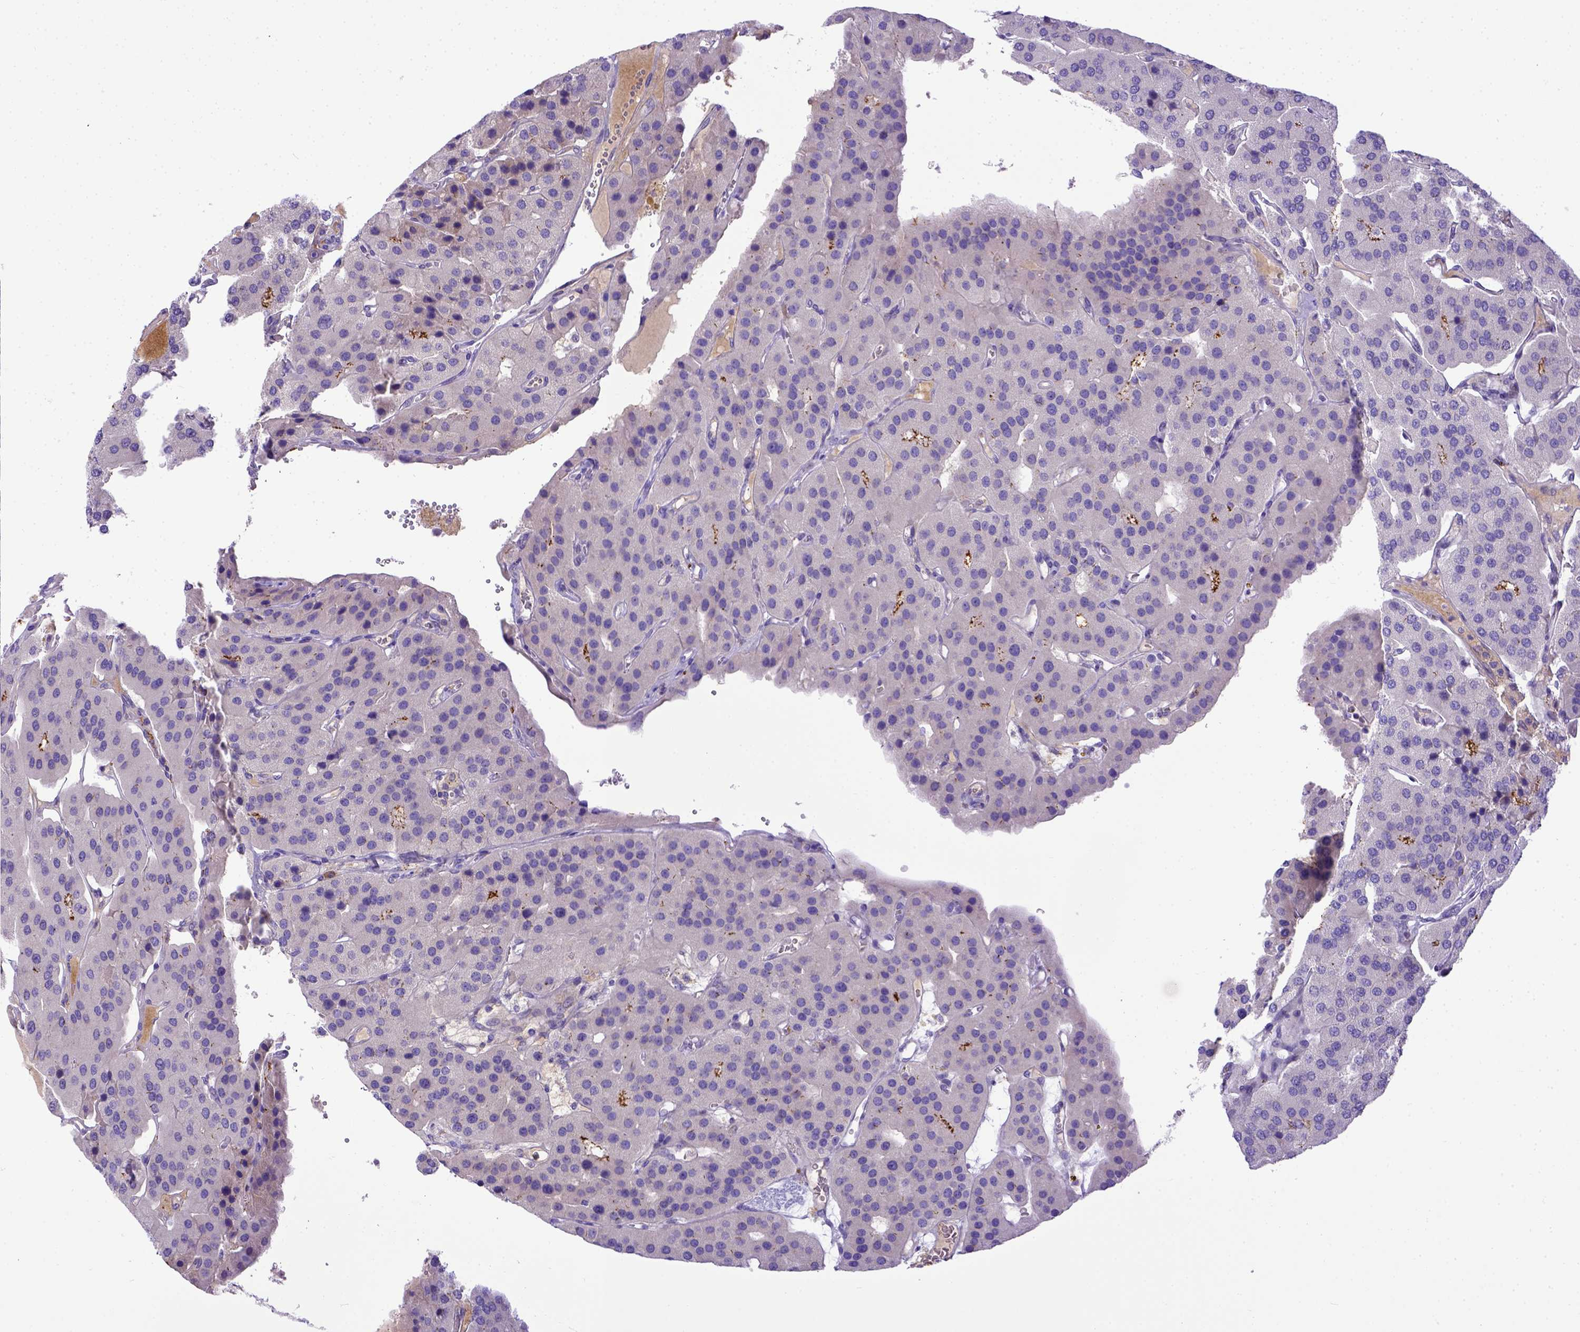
{"staining": {"intensity": "negative", "quantity": "none", "location": "none"}, "tissue": "parathyroid gland", "cell_type": "Glandular cells", "image_type": "normal", "snomed": [{"axis": "morphology", "description": "Normal tissue, NOS"}, {"axis": "morphology", "description": "Adenoma, NOS"}, {"axis": "topography", "description": "Parathyroid gland"}], "caption": "Protein analysis of unremarkable parathyroid gland exhibits no significant positivity in glandular cells.", "gene": "CFAP300", "patient": {"sex": "female", "age": 86}}